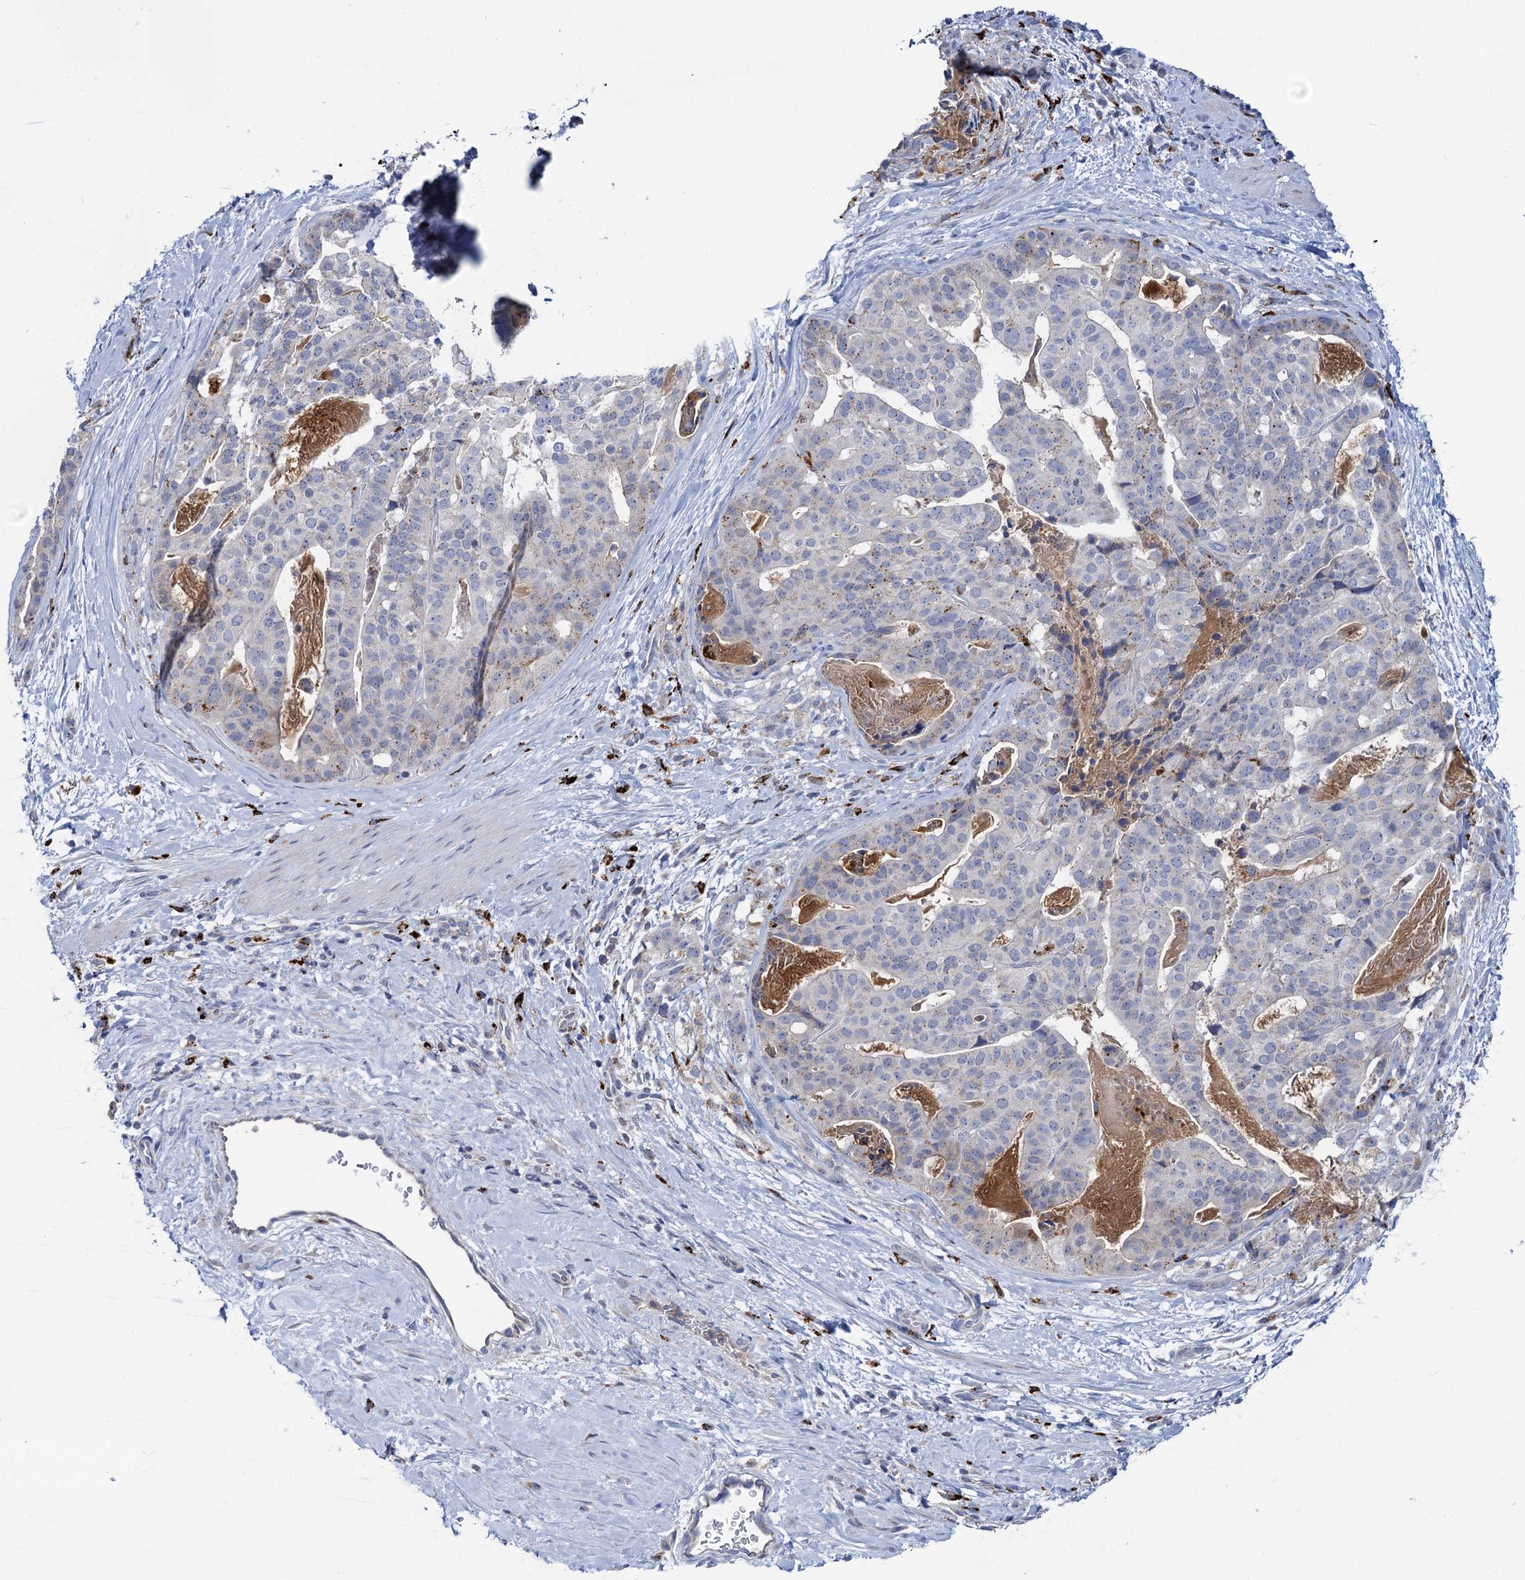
{"staining": {"intensity": "weak", "quantity": "<25%", "location": "cytoplasmic/membranous"}, "tissue": "stomach cancer", "cell_type": "Tumor cells", "image_type": "cancer", "snomed": [{"axis": "morphology", "description": "Adenocarcinoma, NOS"}, {"axis": "topography", "description": "Stomach"}], "caption": "The image exhibits no staining of tumor cells in stomach cancer (adenocarcinoma).", "gene": "ANKS3", "patient": {"sex": "male", "age": 48}}